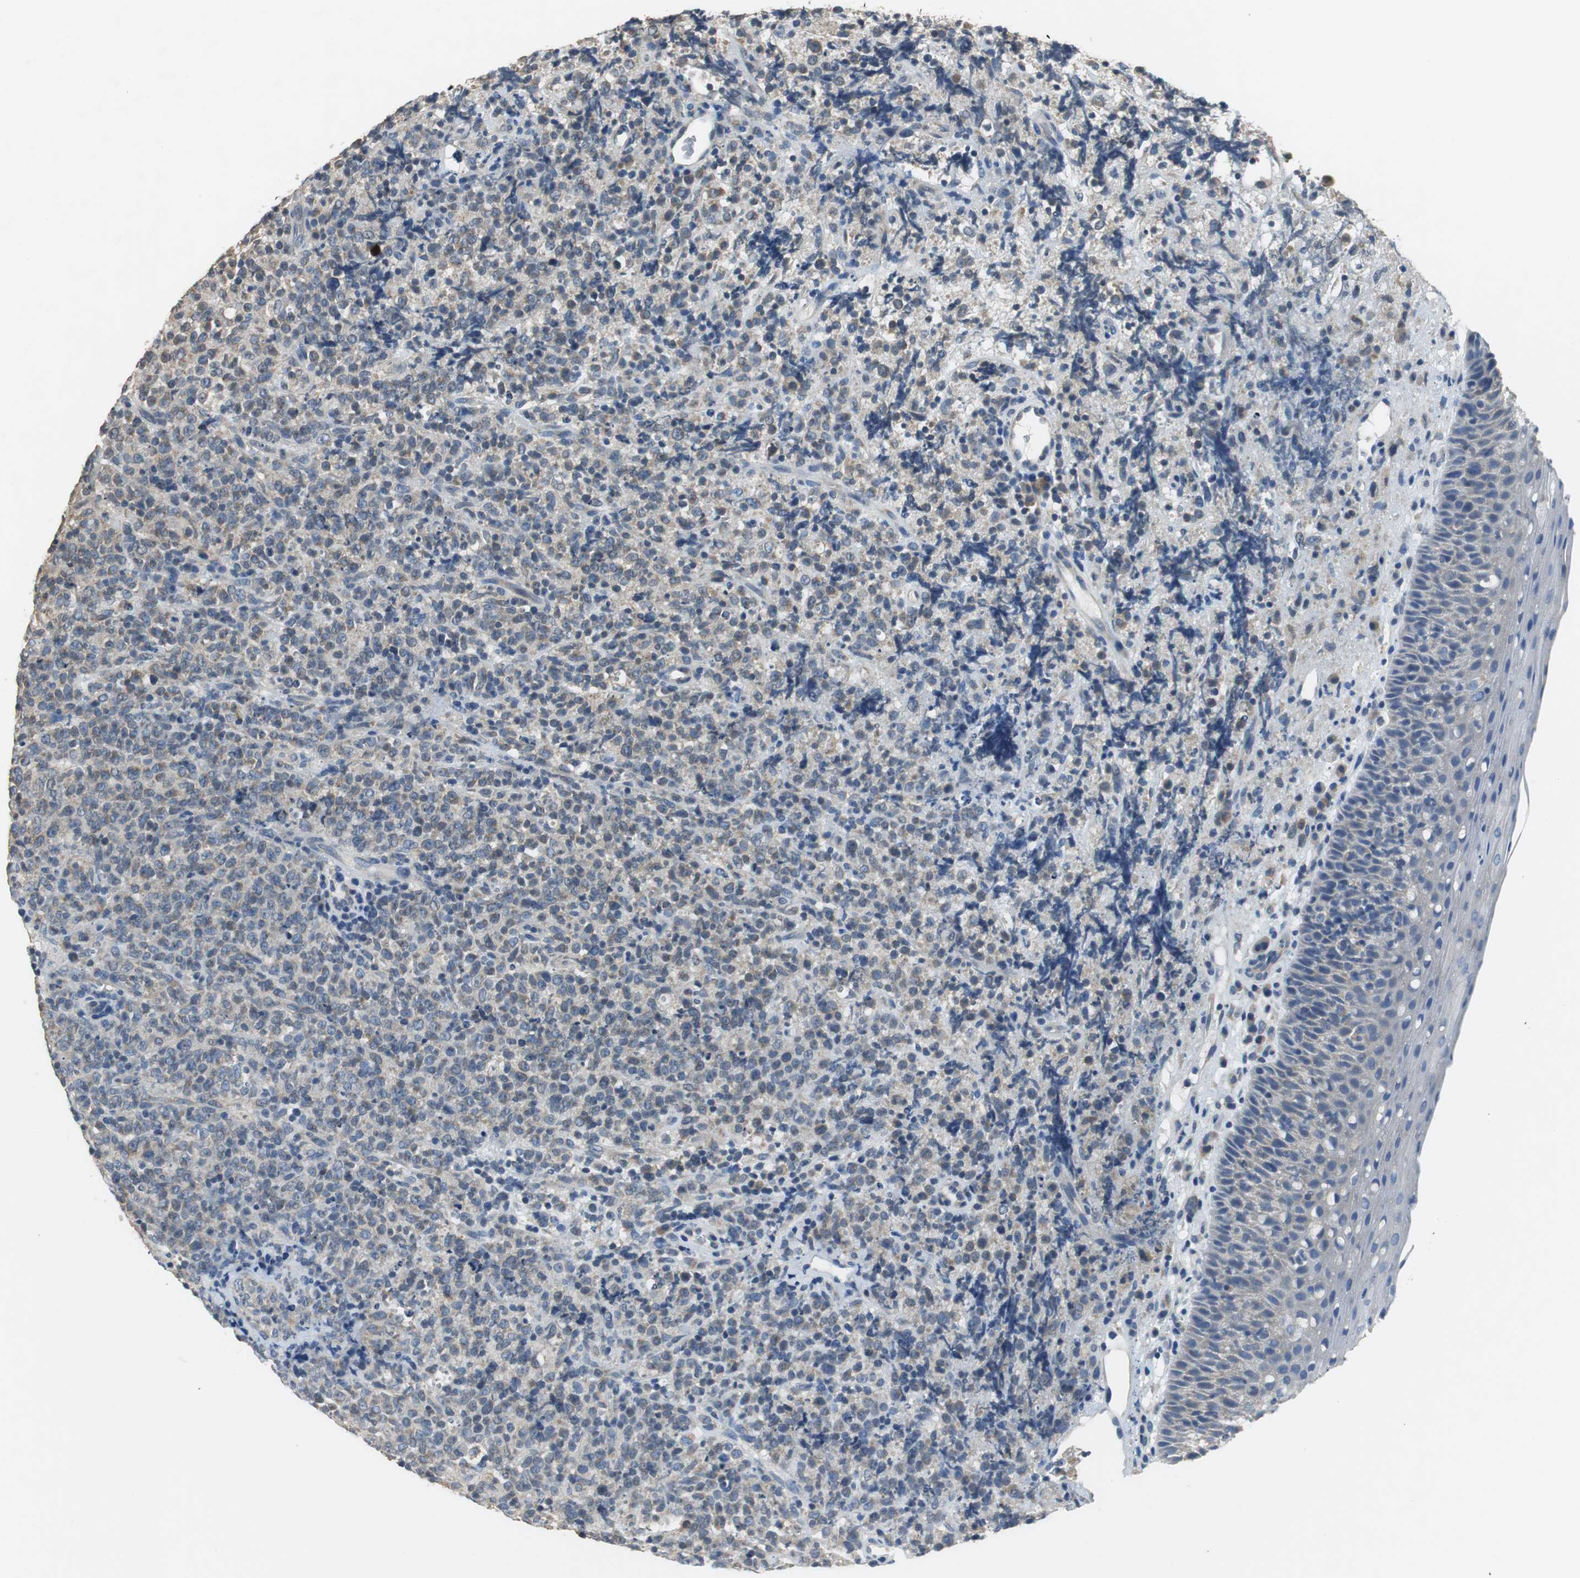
{"staining": {"intensity": "weak", "quantity": "<25%", "location": "cytoplasmic/membranous"}, "tissue": "lymphoma", "cell_type": "Tumor cells", "image_type": "cancer", "snomed": [{"axis": "morphology", "description": "Malignant lymphoma, non-Hodgkin's type, High grade"}, {"axis": "topography", "description": "Tonsil"}], "caption": "This image is of malignant lymphoma, non-Hodgkin's type (high-grade) stained with immunohistochemistry (IHC) to label a protein in brown with the nuclei are counter-stained blue. There is no staining in tumor cells. (Immunohistochemistry (ihc), brightfield microscopy, high magnification).", "gene": "MTIF2", "patient": {"sex": "female", "age": 36}}